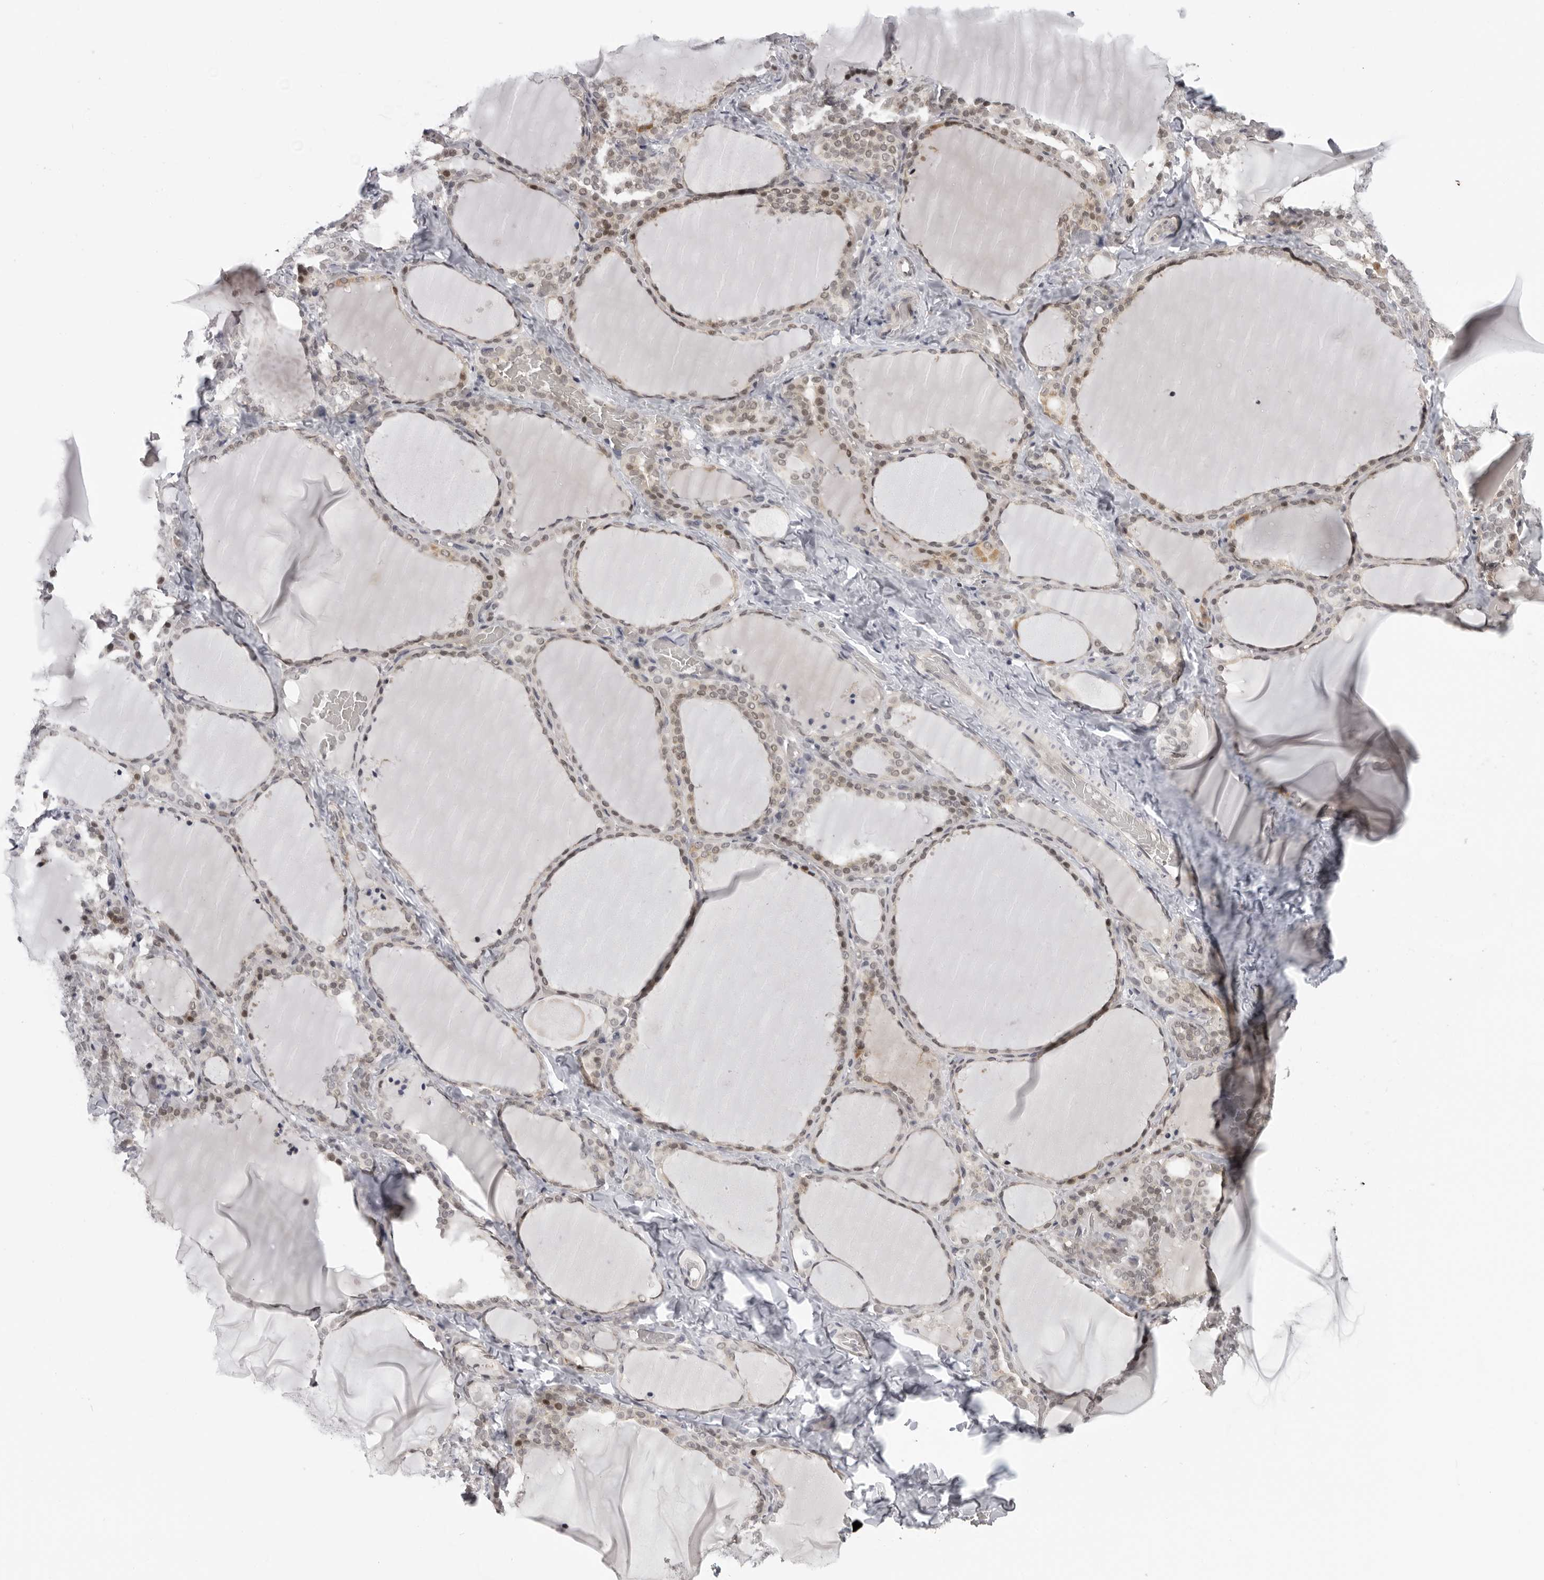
{"staining": {"intensity": "moderate", "quantity": ">75%", "location": "nuclear"}, "tissue": "thyroid gland", "cell_type": "Glandular cells", "image_type": "normal", "snomed": [{"axis": "morphology", "description": "Normal tissue, NOS"}, {"axis": "topography", "description": "Thyroid gland"}], "caption": "Glandular cells reveal moderate nuclear expression in approximately >75% of cells in normal thyroid gland.", "gene": "ALPK2", "patient": {"sex": "female", "age": 22}}